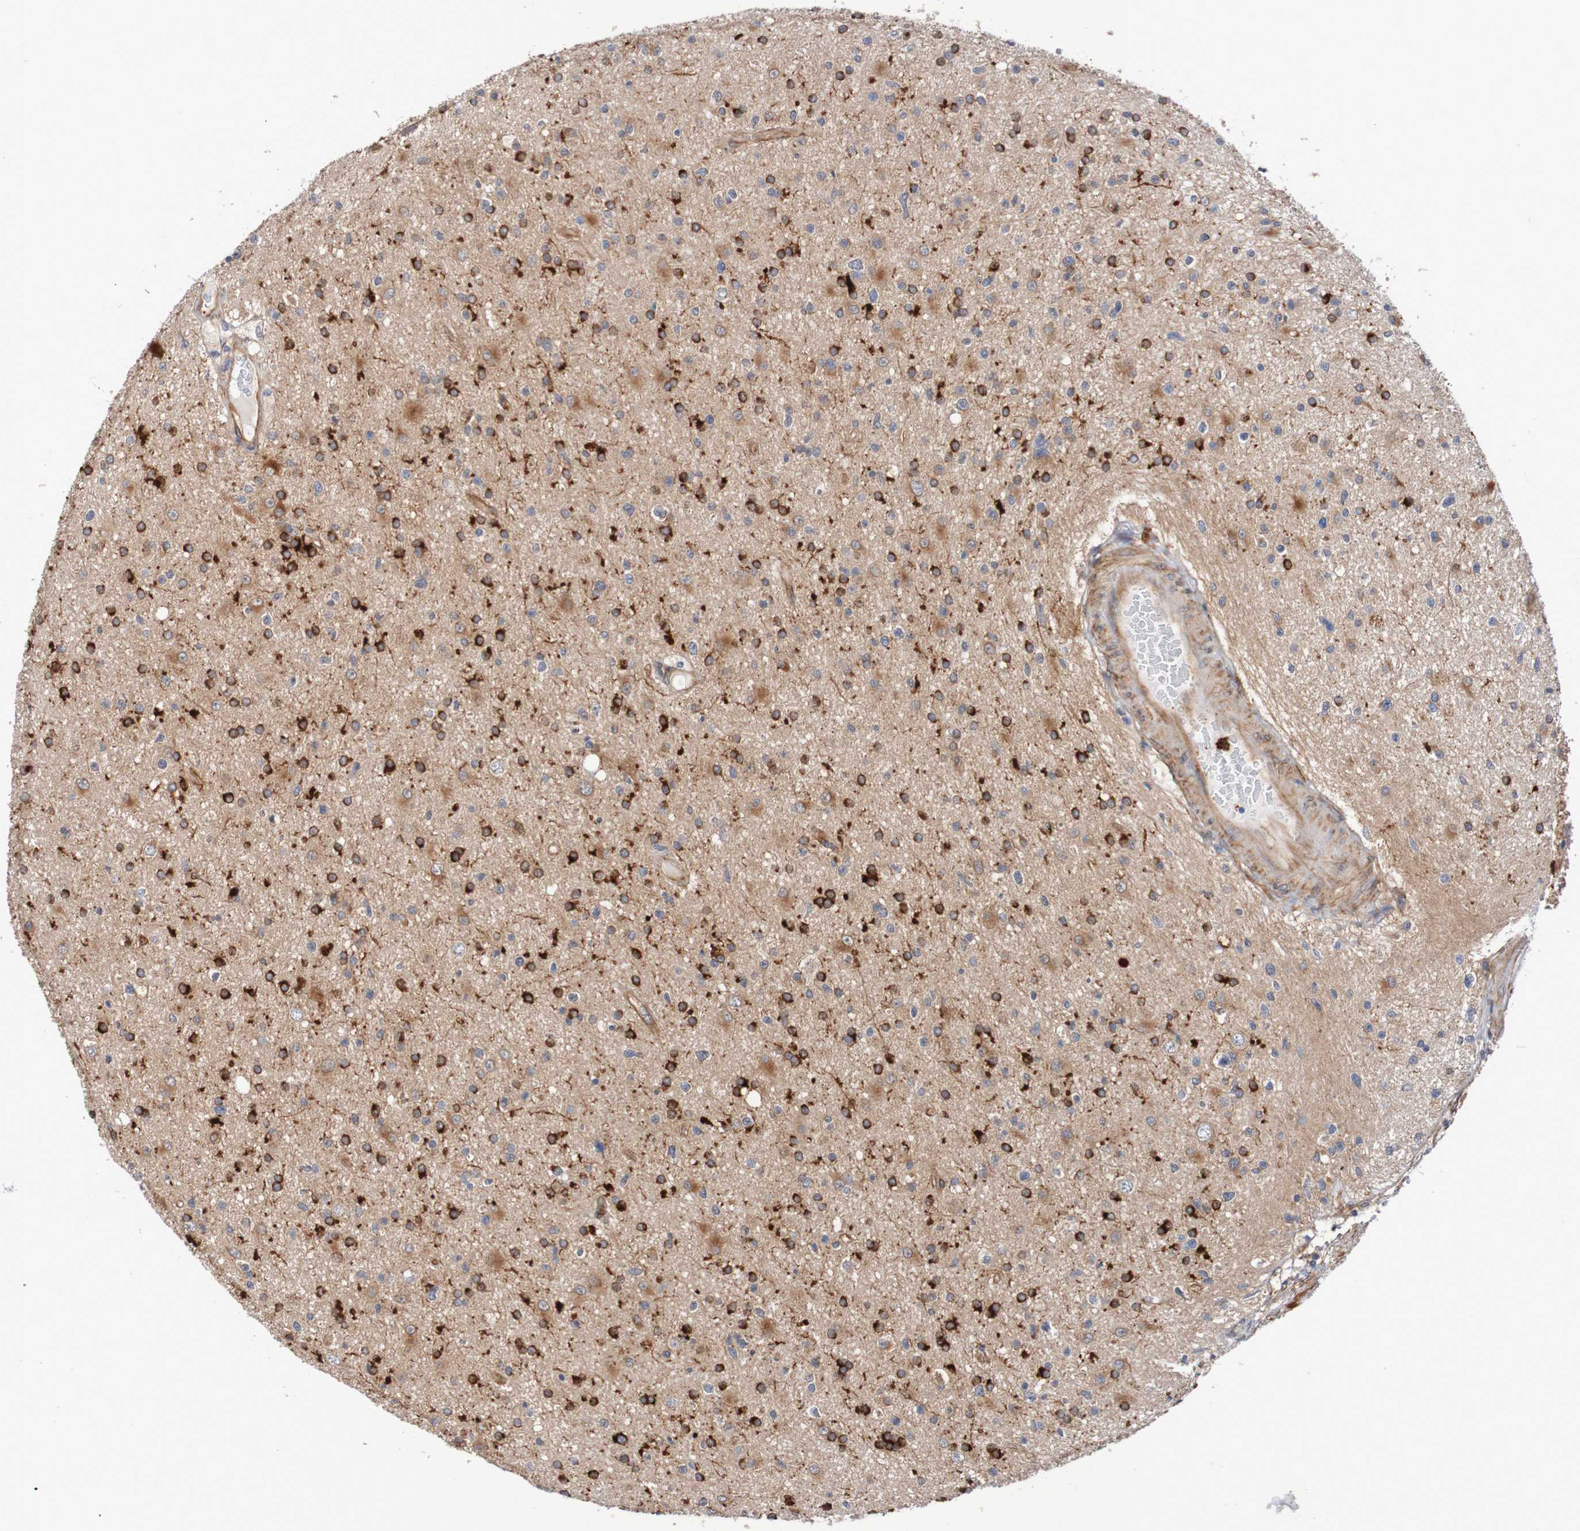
{"staining": {"intensity": "strong", "quantity": ">75%", "location": "cytoplasmic/membranous"}, "tissue": "glioma", "cell_type": "Tumor cells", "image_type": "cancer", "snomed": [{"axis": "morphology", "description": "Glioma, malignant, High grade"}, {"axis": "topography", "description": "Brain"}], "caption": "Human glioma stained with a brown dye exhibits strong cytoplasmic/membranous positive positivity in approximately >75% of tumor cells.", "gene": "ST8SIA6", "patient": {"sex": "male", "age": 33}}